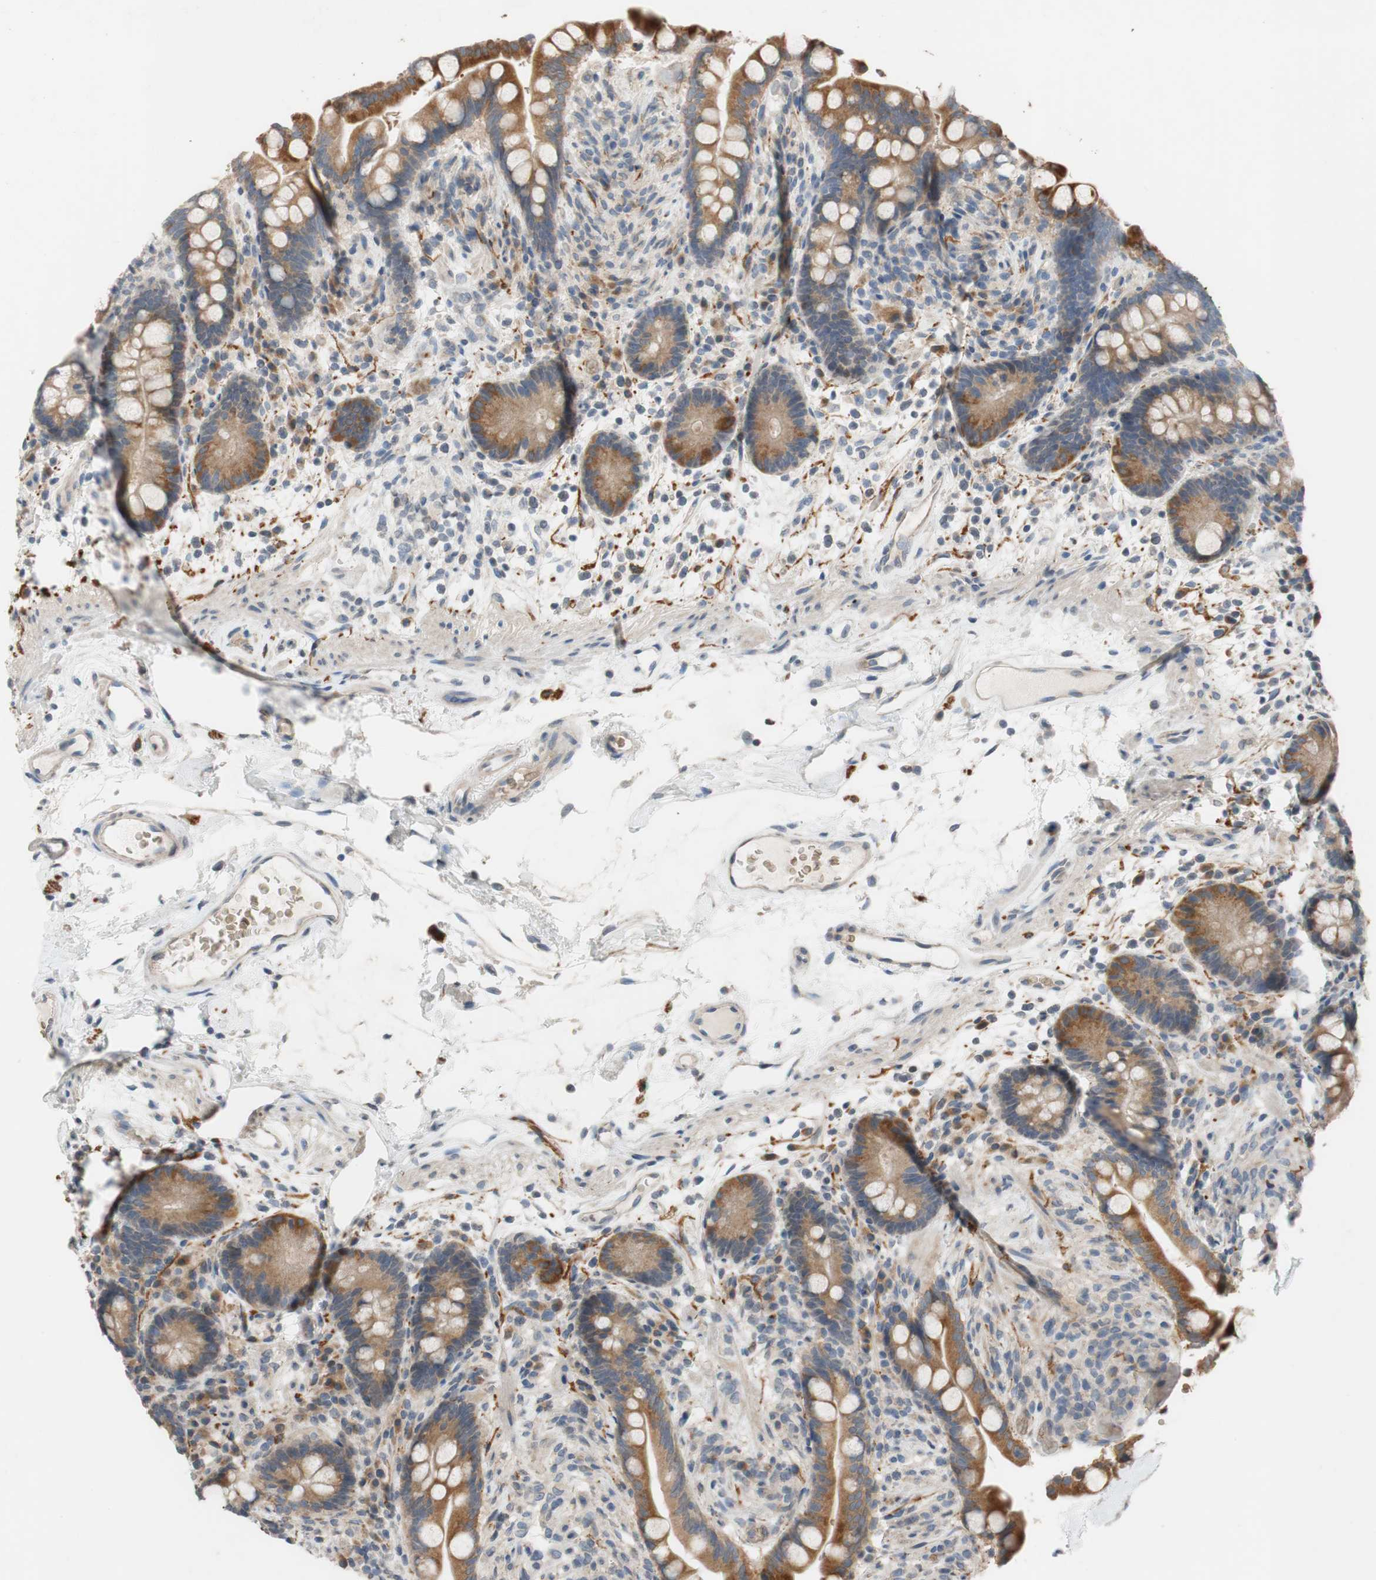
{"staining": {"intensity": "negative", "quantity": "none", "location": "none"}, "tissue": "colon", "cell_type": "Endothelial cells", "image_type": "normal", "snomed": [{"axis": "morphology", "description": "Normal tissue, NOS"}, {"axis": "topography", "description": "Colon"}], "caption": "Immunohistochemistry (IHC) image of normal colon: human colon stained with DAB displays no significant protein expression in endothelial cells. (DAB (3,3'-diaminobenzidine) IHC visualized using brightfield microscopy, high magnification).", "gene": "ADD2", "patient": {"sex": "male", "age": 73}}